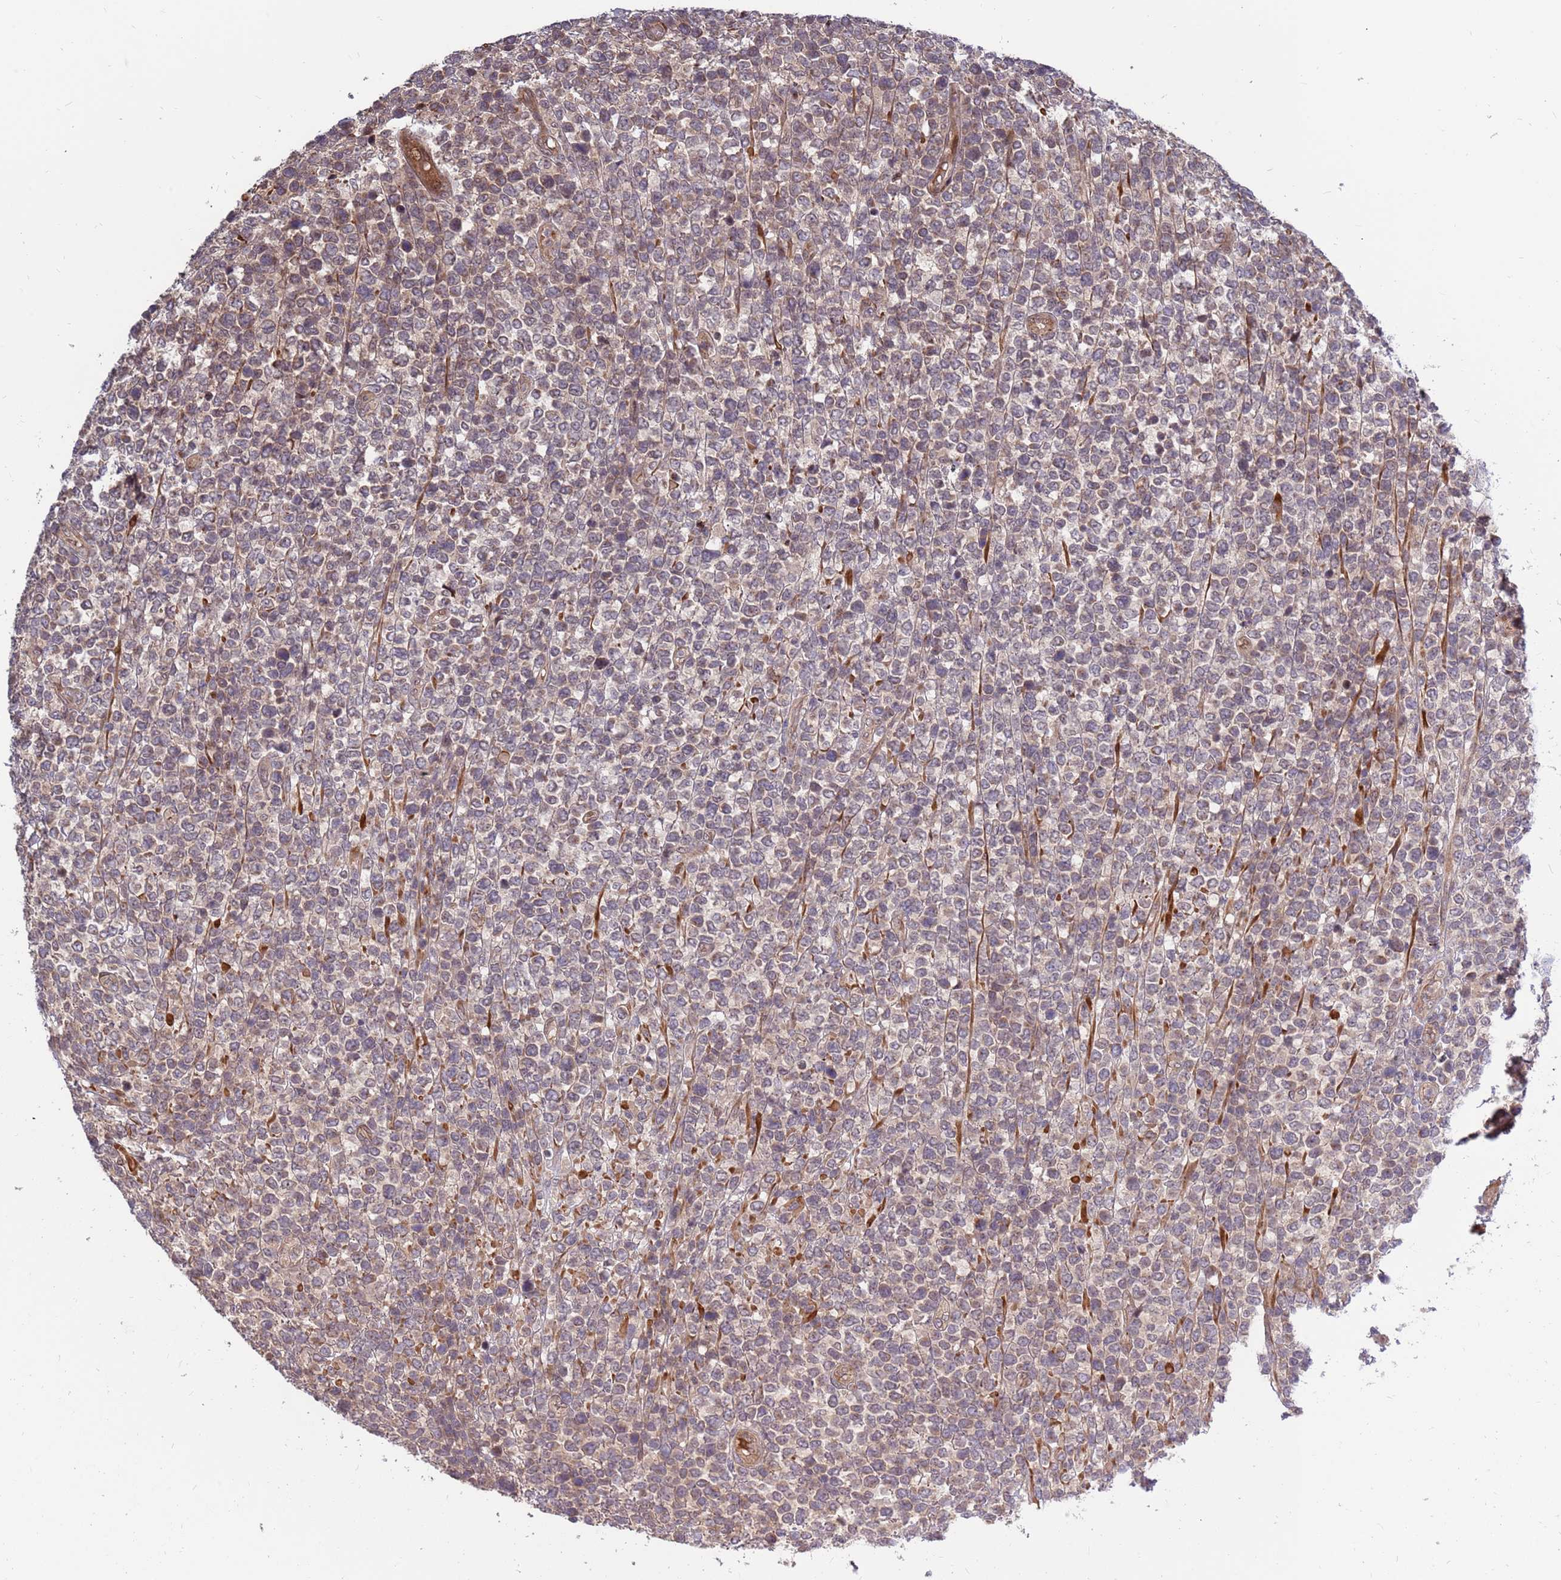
{"staining": {"intensity": "negative", "quantity": "none", "location": "none"}, "tissue": "lymphoma", "cell_type": "Tumor cells", "image_type": "cancer", "snomed": [{"axis": "morphology", "description": "Malignant lymphoma, non-Hodgkin's type, High grade"}, {"axis": "topography", "description": "Soft tissue"}], "caption": "This is an immunohistochemistry (IHC) histopathology image of human lymphoma. There is no expression in tumor cells.", "gene": "HAUS3", "patient": {"sex": "female", "age": 56}}